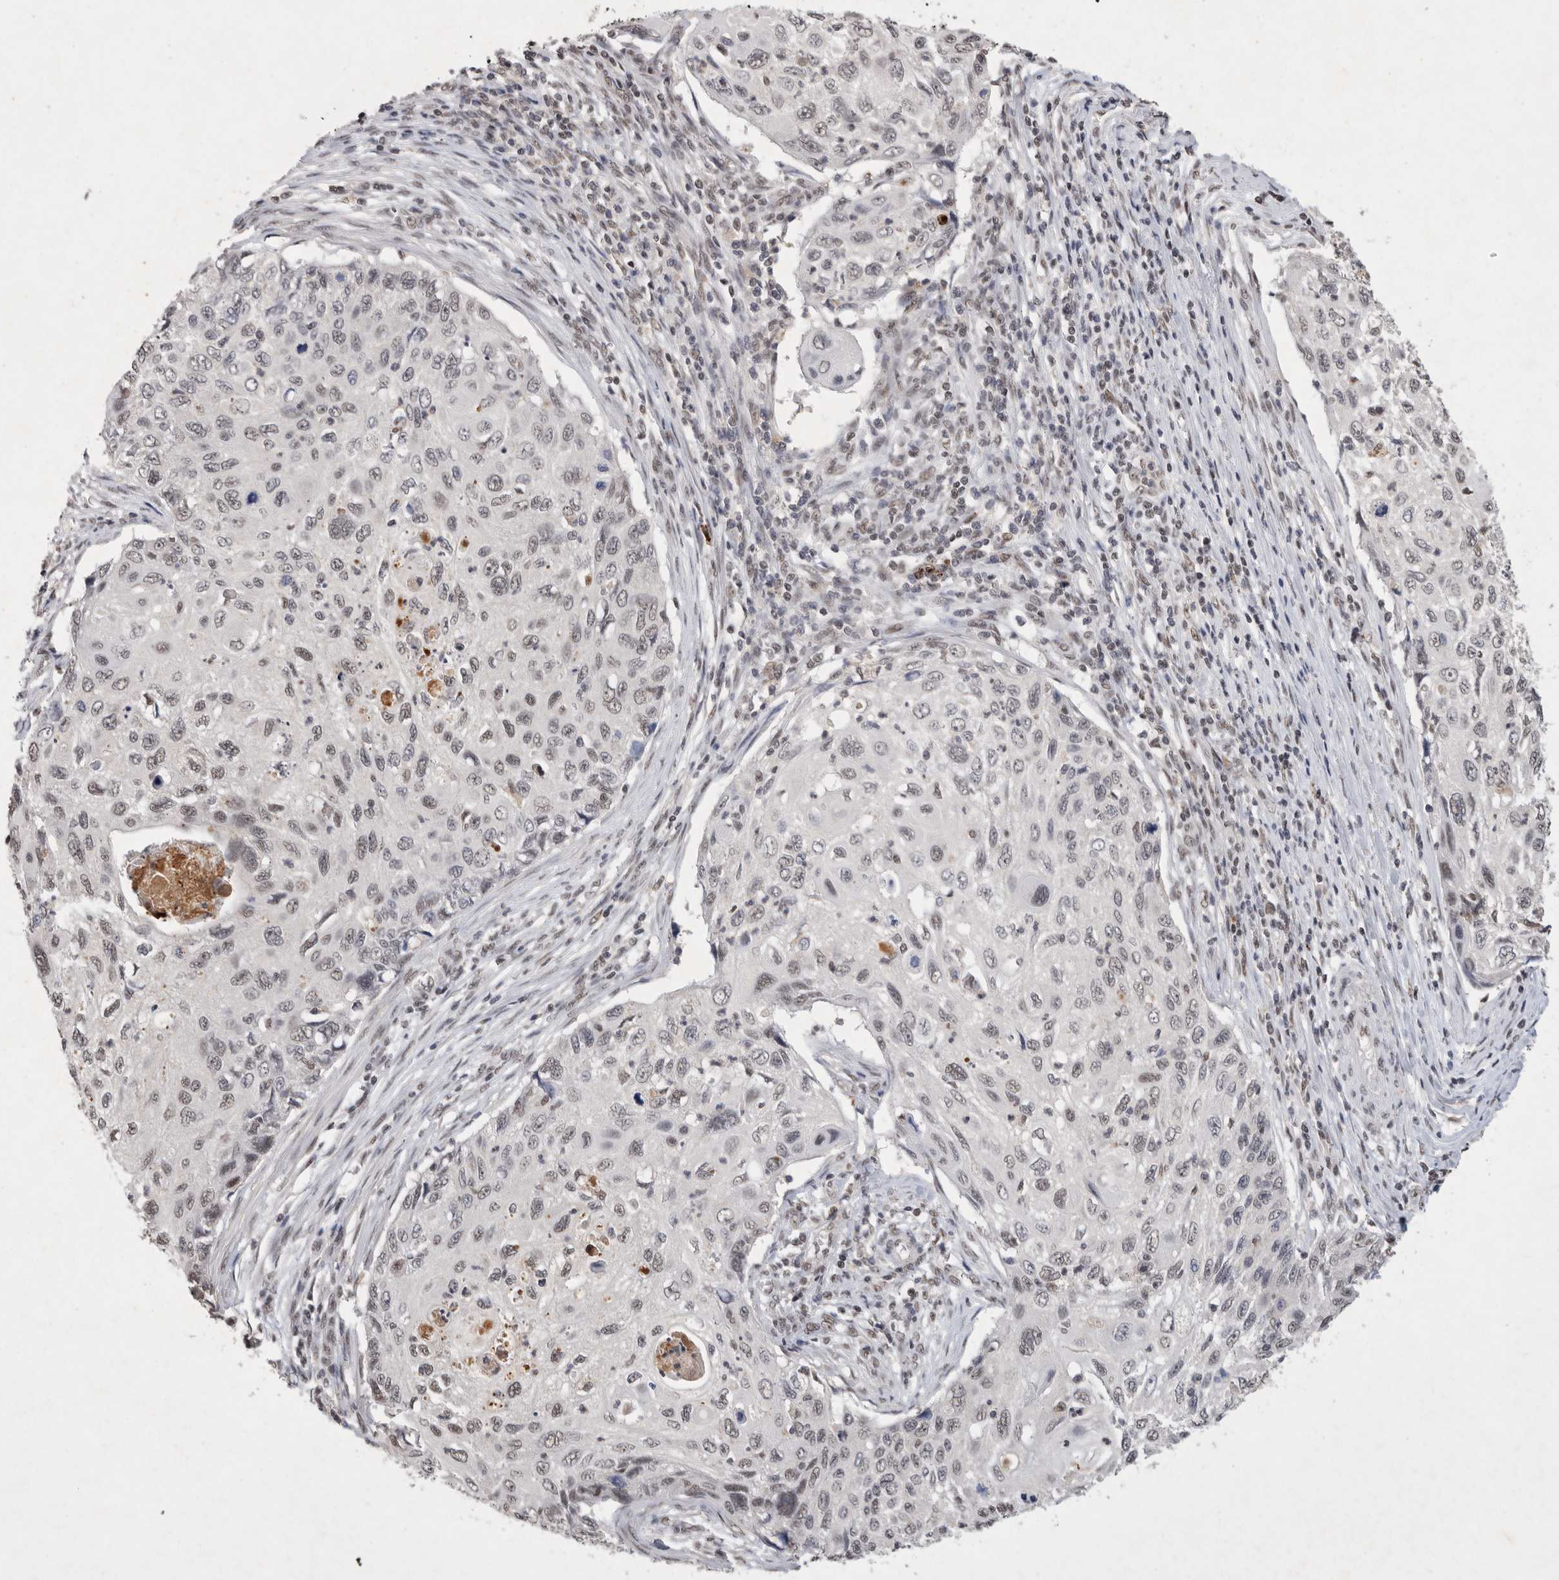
{"staining": {"intensity": "negative", "quantity": "none", "location": "none"}, "tissue": "cervical cancer", "cell_type": "Tumor cells", "image_type": "cancer", "snomed": [{"axis": "morphology", "description": "Squamous cell carcinoma, NOS"}, {"axis": "topography", "description": "Cervix"}], "caption": "This is a photomicrograph of IHC staining of squamous cell carcinoma (cervical), which shows no staining in tumor cells. Nuclei are stained in blue.", "gene": "XRCC5", "patient": {"sex": "female", "age": 70}}